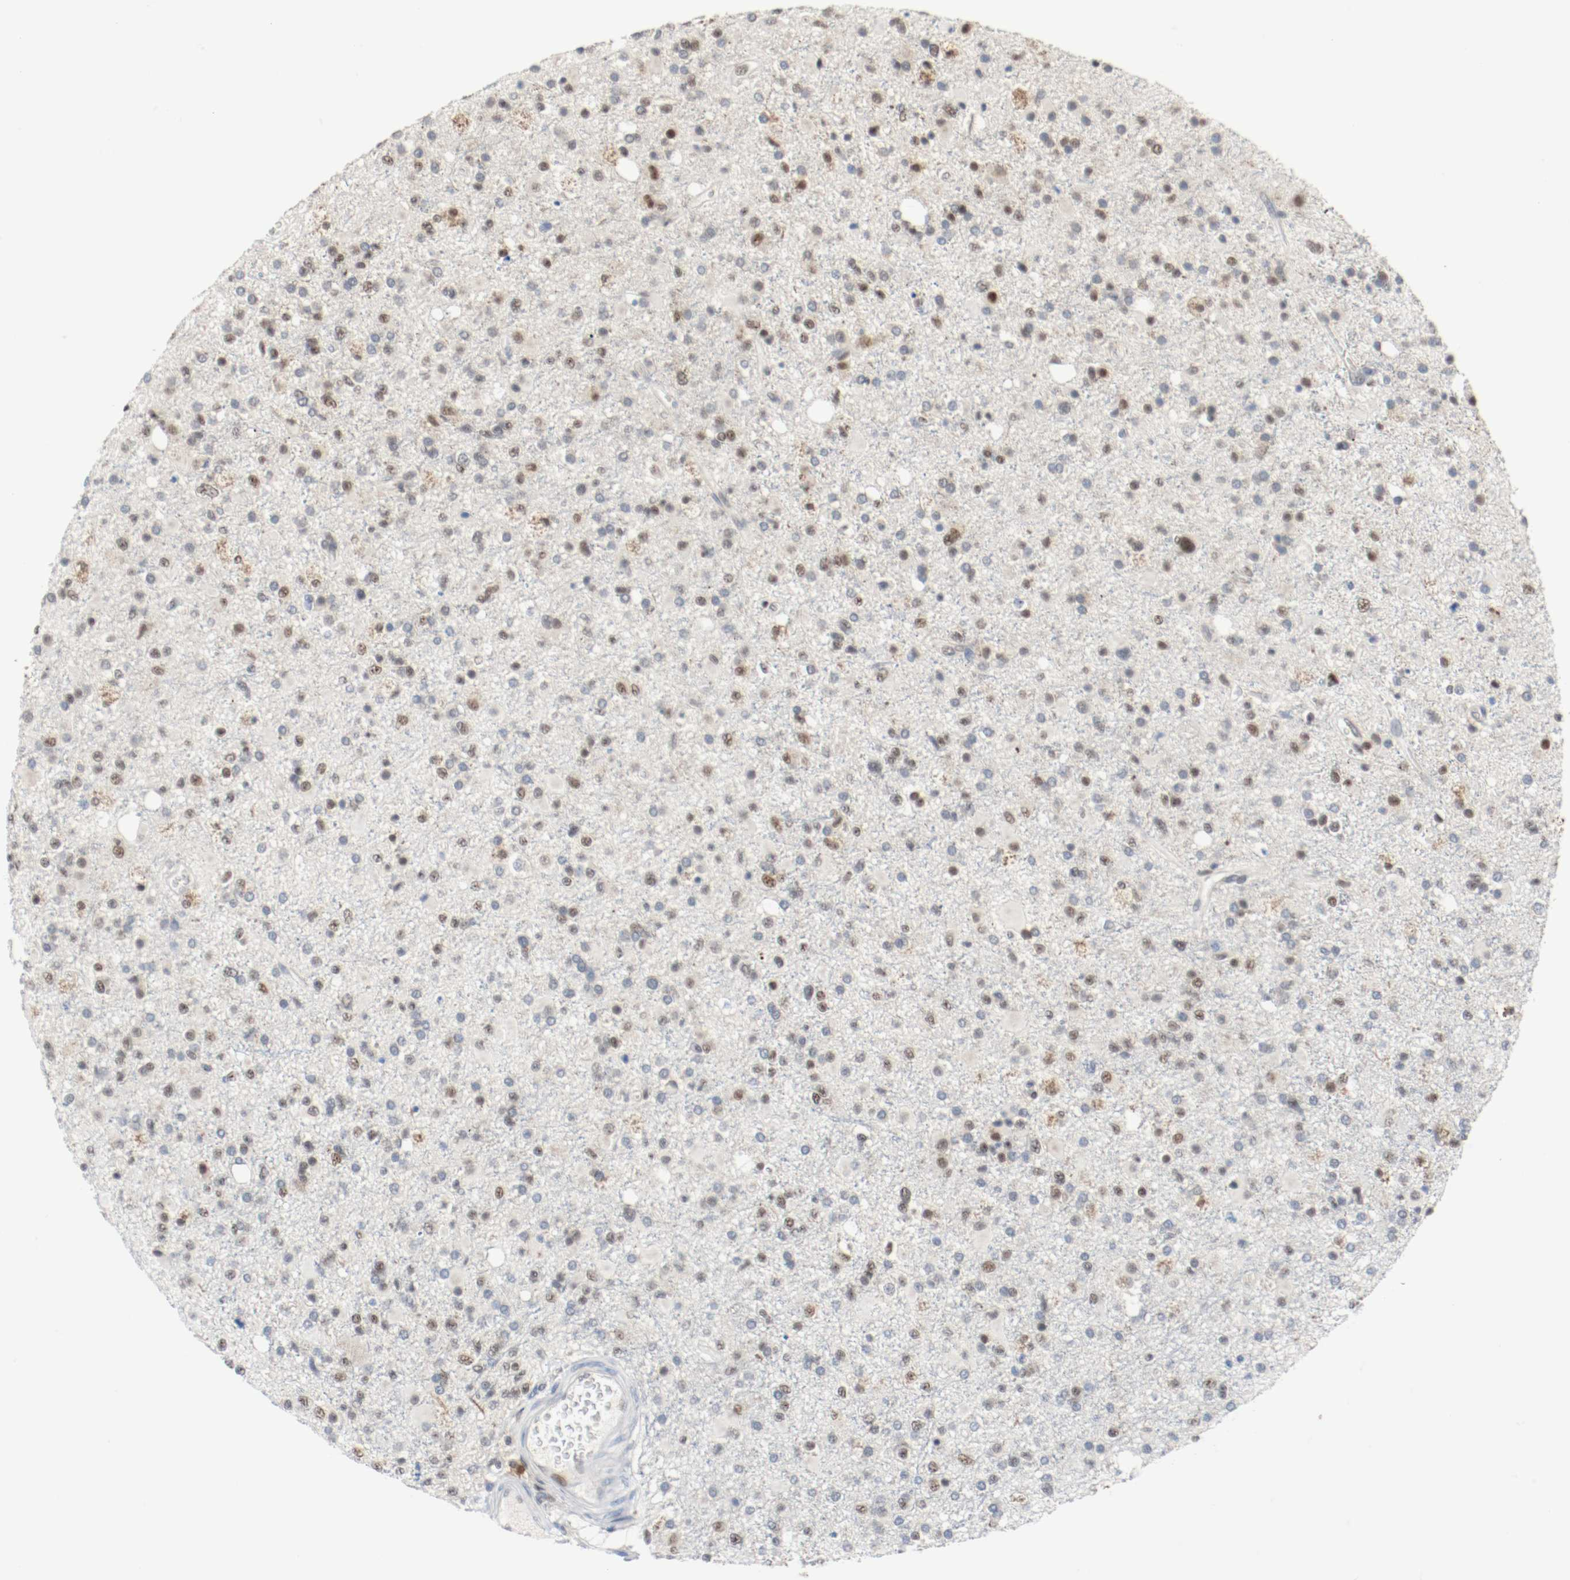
{"staining": {"intensity": "weak", "quantity": "<25%", "location": "nuclear"}, "tissue": "glioma", "cell_type": "Tumor cells", "image_type": "cancer", "snomed": [{"axis": "morphology", "description": "Glioma, malignant, High grade"}, {"axis": "topography", "description": "Brain"}], "caption": "Tumor cells are negative for brown protein staining in glioma.", "gene": "ASH1L", "patient": {"sex": "male", "age": 33}}